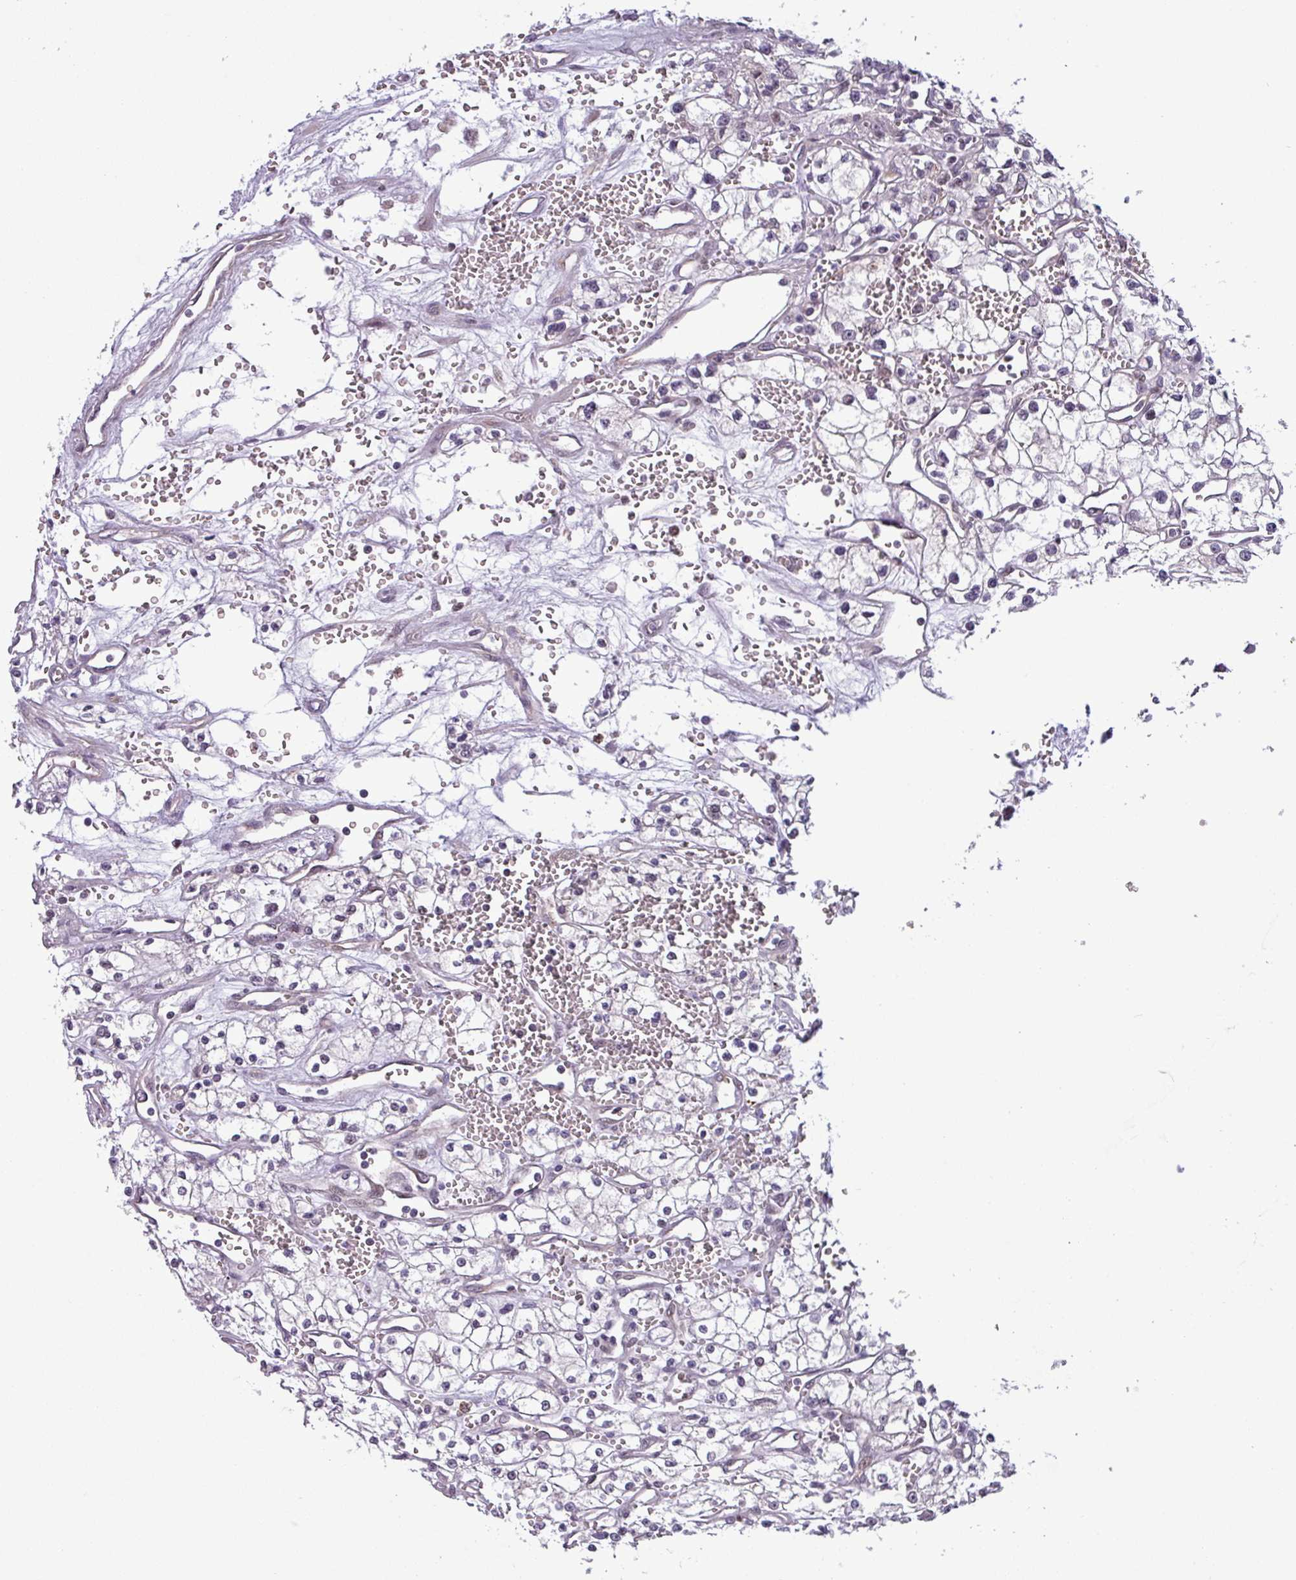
{"staining": {"intensity": "negative", "quantity": "none", "location": "none"}, "tissue": "renal cancer", "cell_type": "Tumor cells", "image_type": "cancer", "snomed": [{"axis": "morphology", "description": "Adenocarcinoma, NOS"}, {"axis": "topography", "description": "Kidney"}], "caption": "IHC histopathology image of neoplastic tissue: adenocarcinoma (renal) stained with DAB displays no significant protein positivity in tumor cells. Nuclei are stained in blue.", "gene": "NPFFR1", "patient": {"sex": "male", "age": 59}}